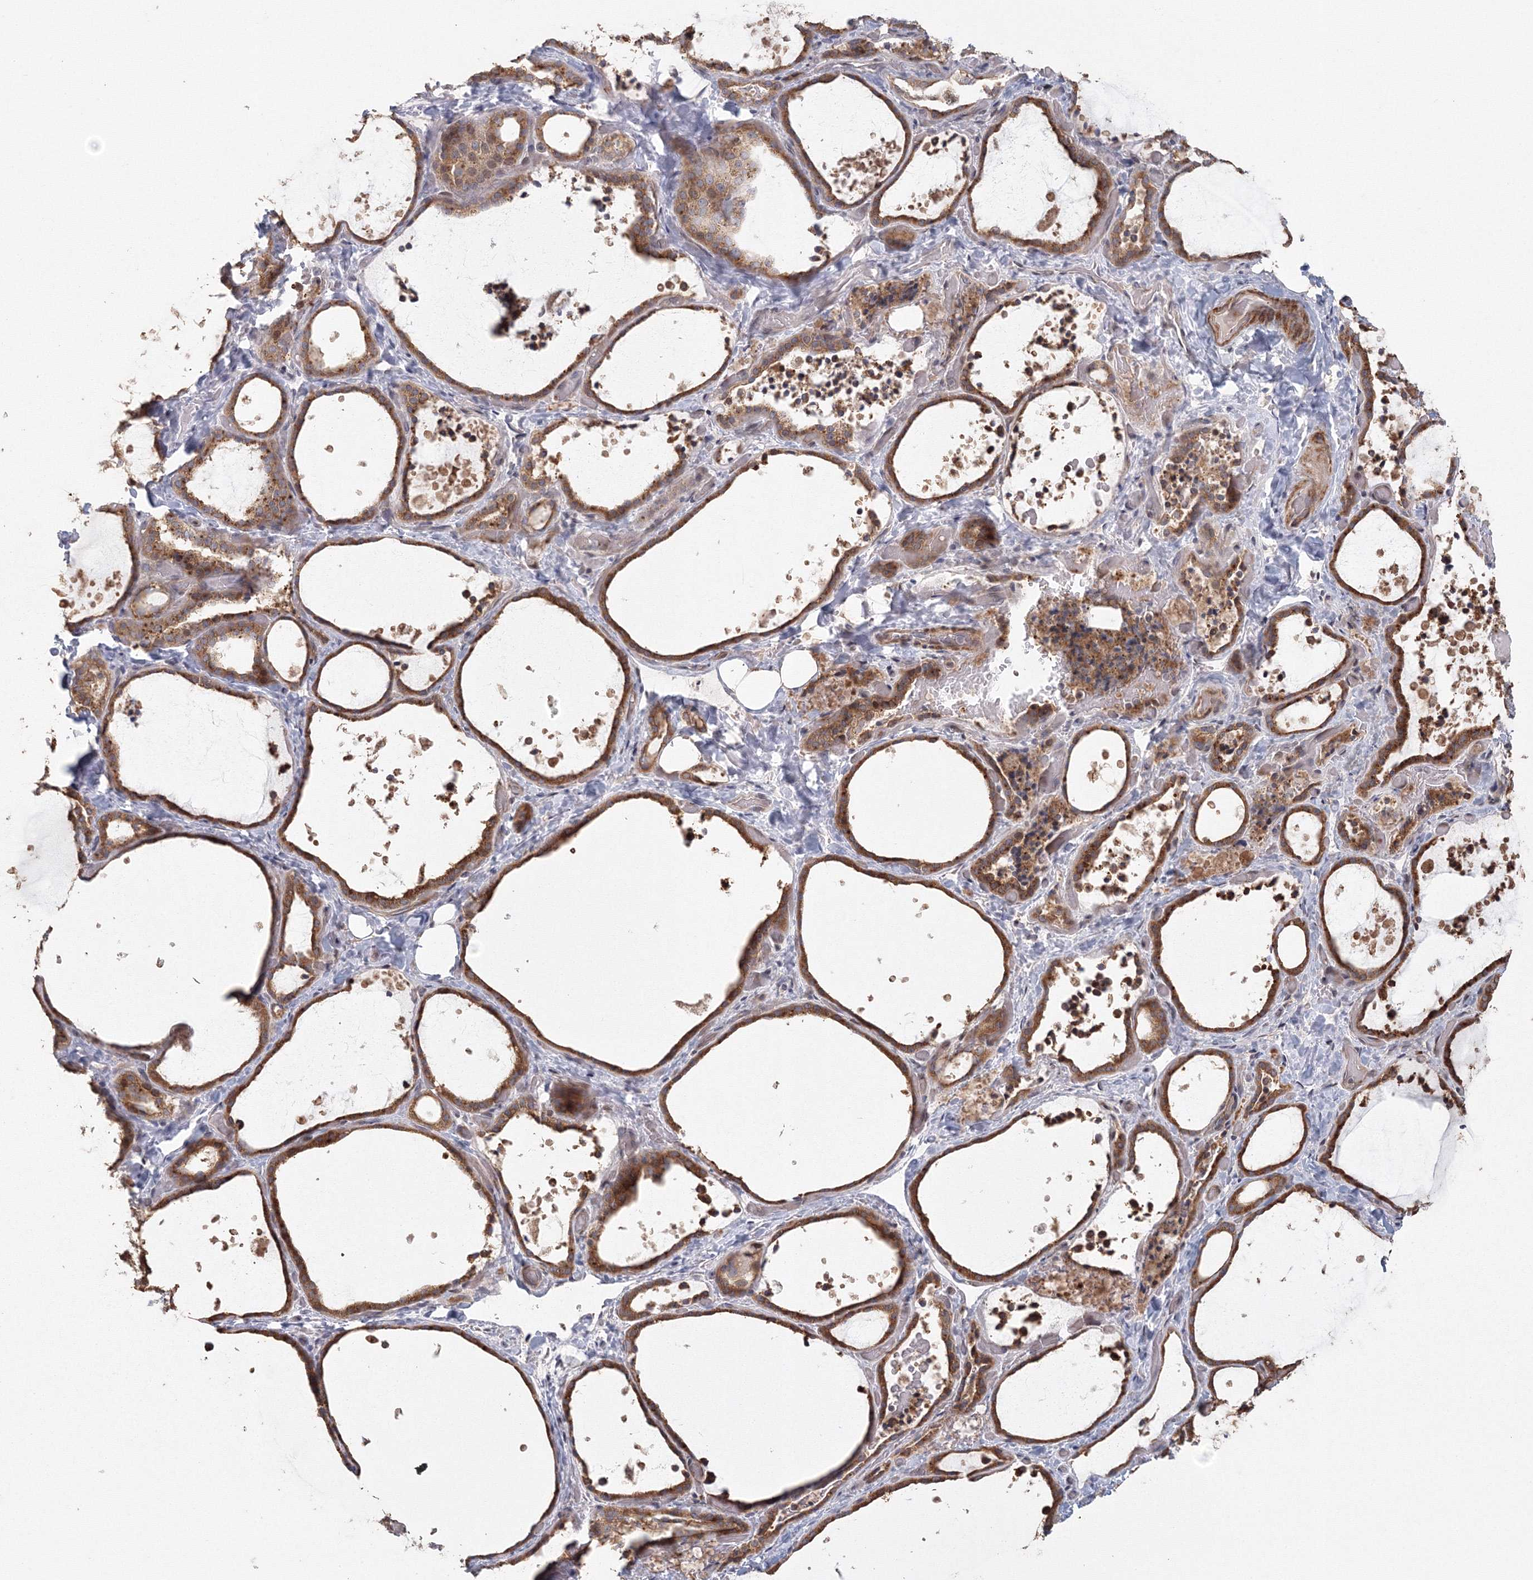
{"staining": {"intensity": "moderate", "quantity": ">75%", "location": "cytoplasmic/membranous"}, "tissue": "thyroid gland", "cell_type": "Glandular cells", "image_type": "normal", "snomed": [{"axis": "morphology", "description": "Normal tissue, NOS"}, {"axis": "topography", "description": "Thyroid gland"}], "caption": "Moderate cytoplasmic/membranous protein positivity is appreciated in approximately >75% of glandular cells in thyroid gland.", "gene": "TACC2", "patient": {"sex": "female", "age": 44}}